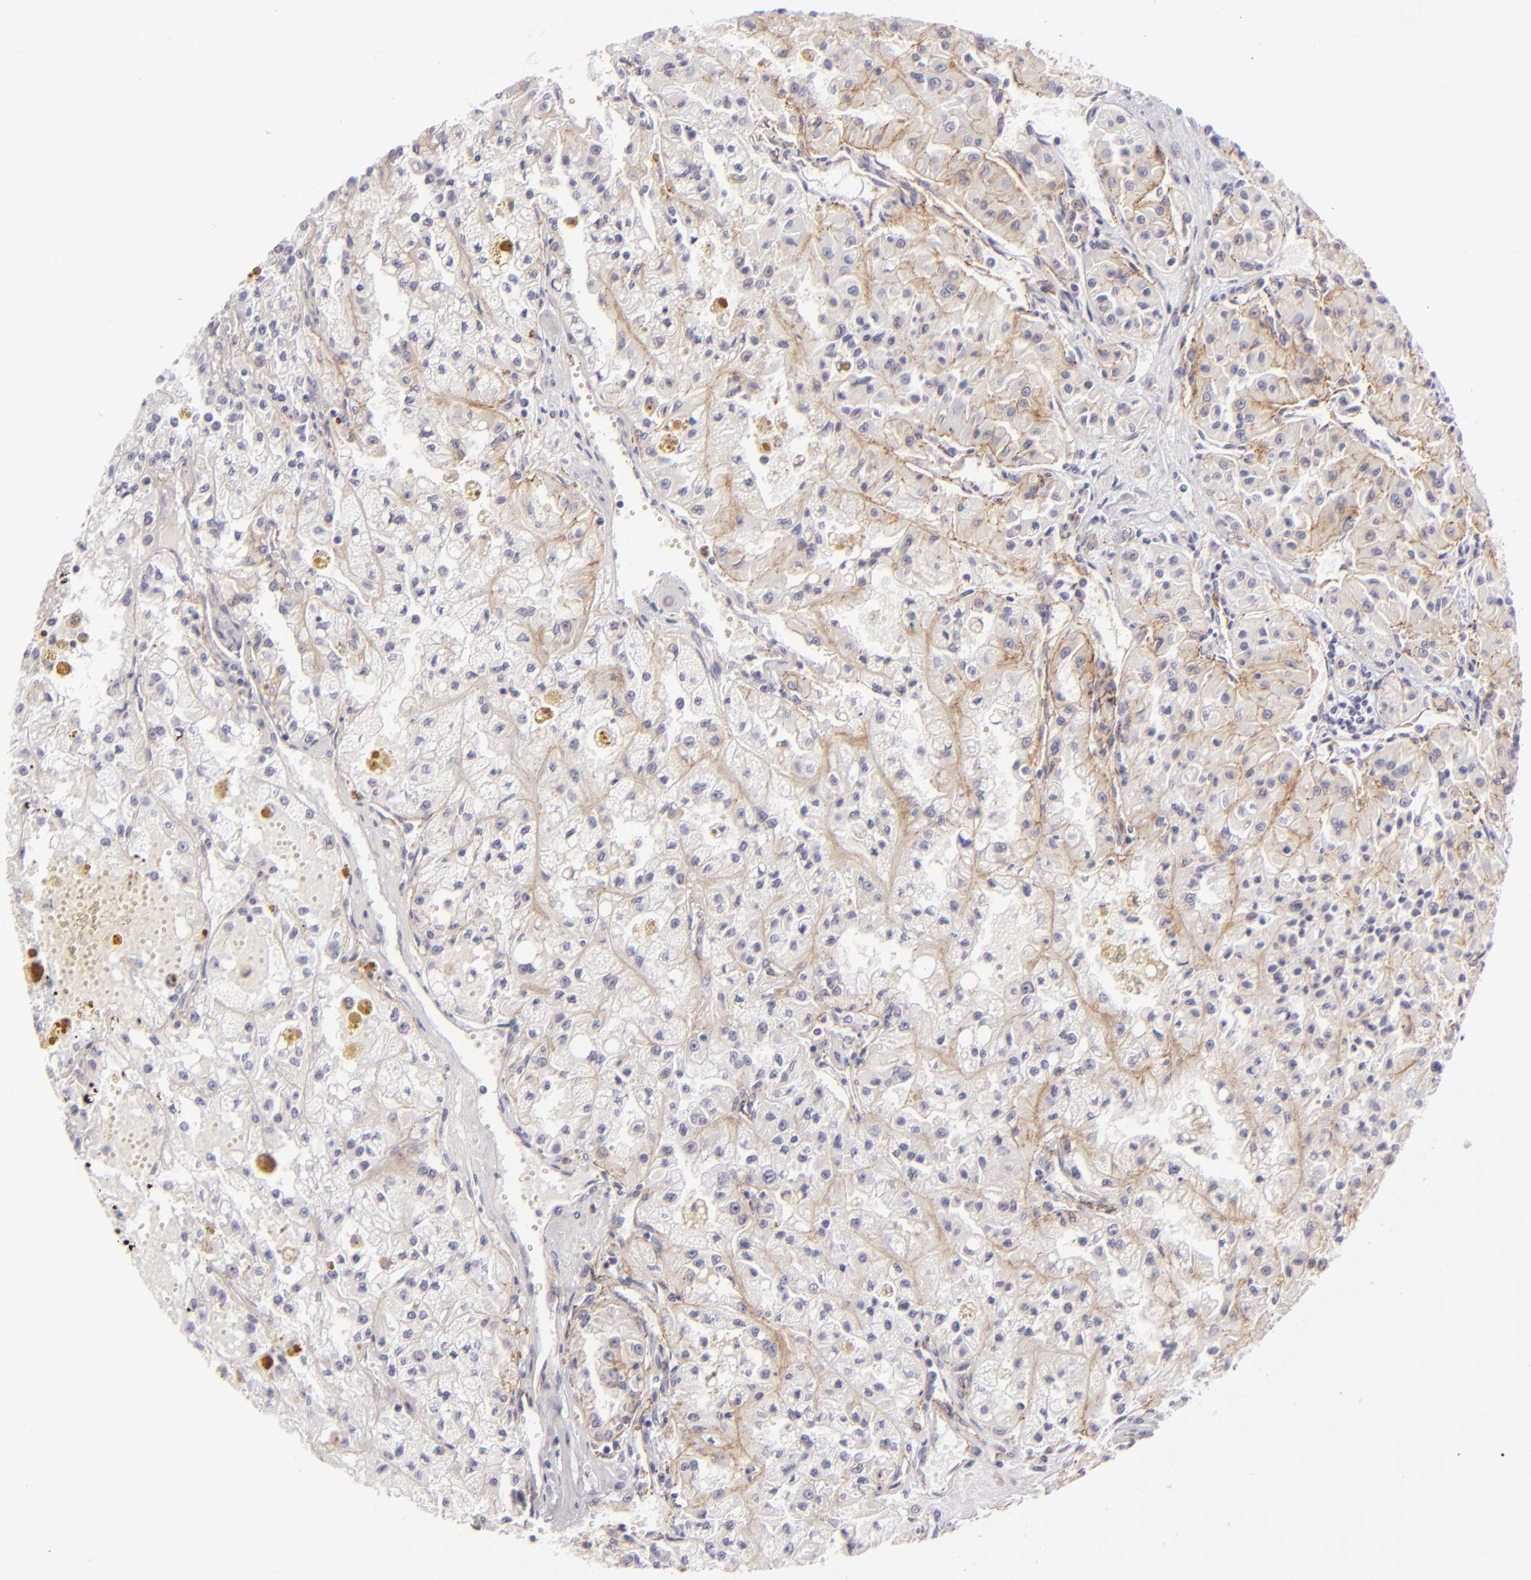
{"staining": {"intensity": "weak", "quantity": "<25%", "location": "none"}, "tissue": "renal cancer", "cell_type": "Tumor cells", "image_type": "cancer", "snomed": [{"axis": "morphology", "description": "Adenocarcinoma, NOS"}, {"axis": "topography", "description": "Kidney"}], "caption": "DAB (3,3'-diaminobenzidine) immunohistochemical staining of human renal cancer (adenocarcinoma) shows no significant expression in tumor cells.", "gene": "JUP", "patient": {"sex": "male", "age": 78}}